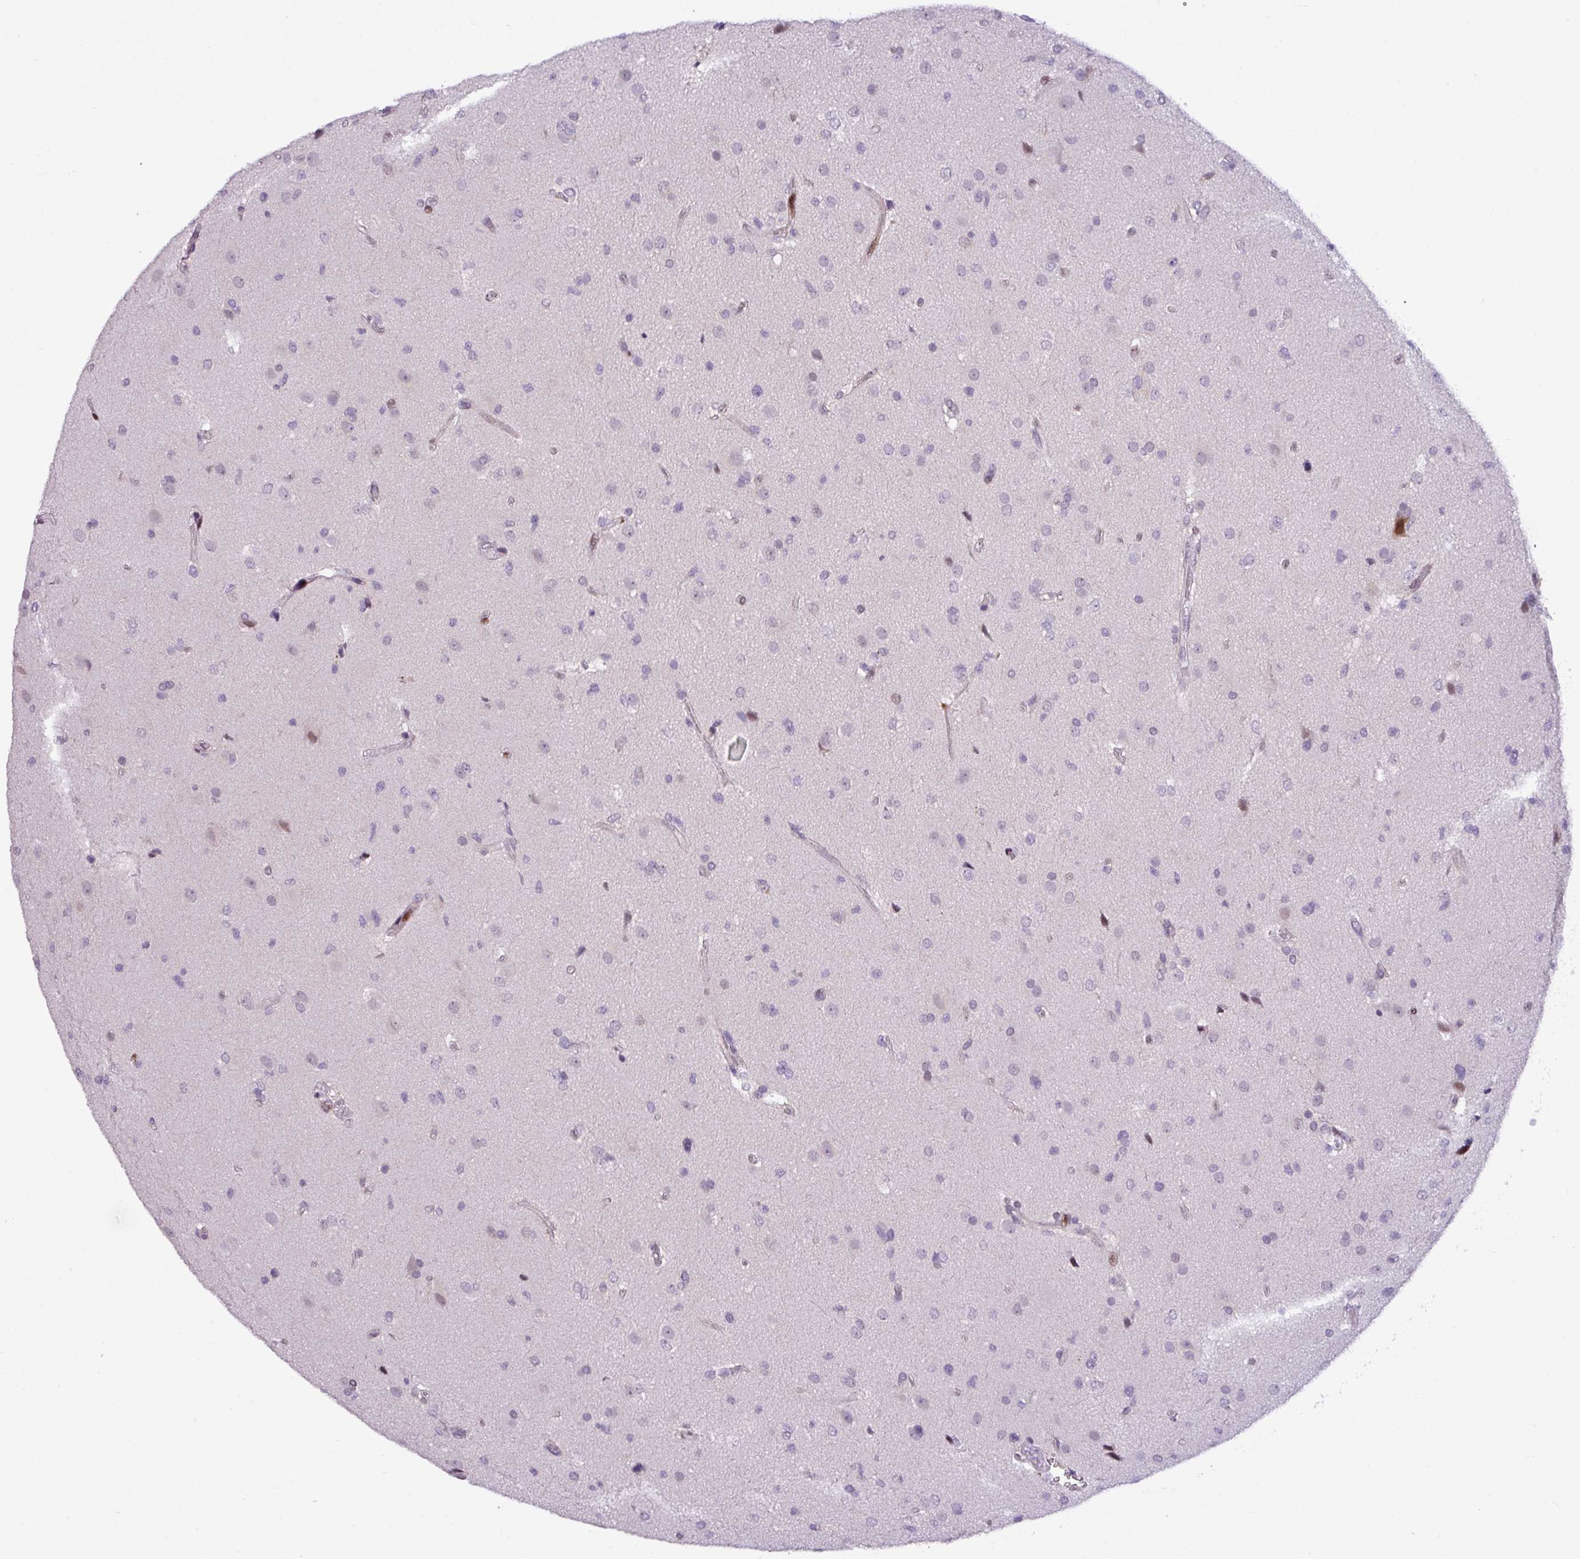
{"staining": {"intensity": "negative", "quantity": "none", "location": "none"}, "tissue": "glioma", "cell_type": "Tumor cells", "image_type": "cancer", "snomed": [{"axis": "morphology", "description": "Glioma, malignant, High grade"}, {"axis": "topography", "description": "Brain"}], "caption": "Human glioma stained for a protein using immunohistochemistry exhibits no staining in tumor cells.", "gene": "SLC66A2", "patient": {"sex": "male", "age": 33}}